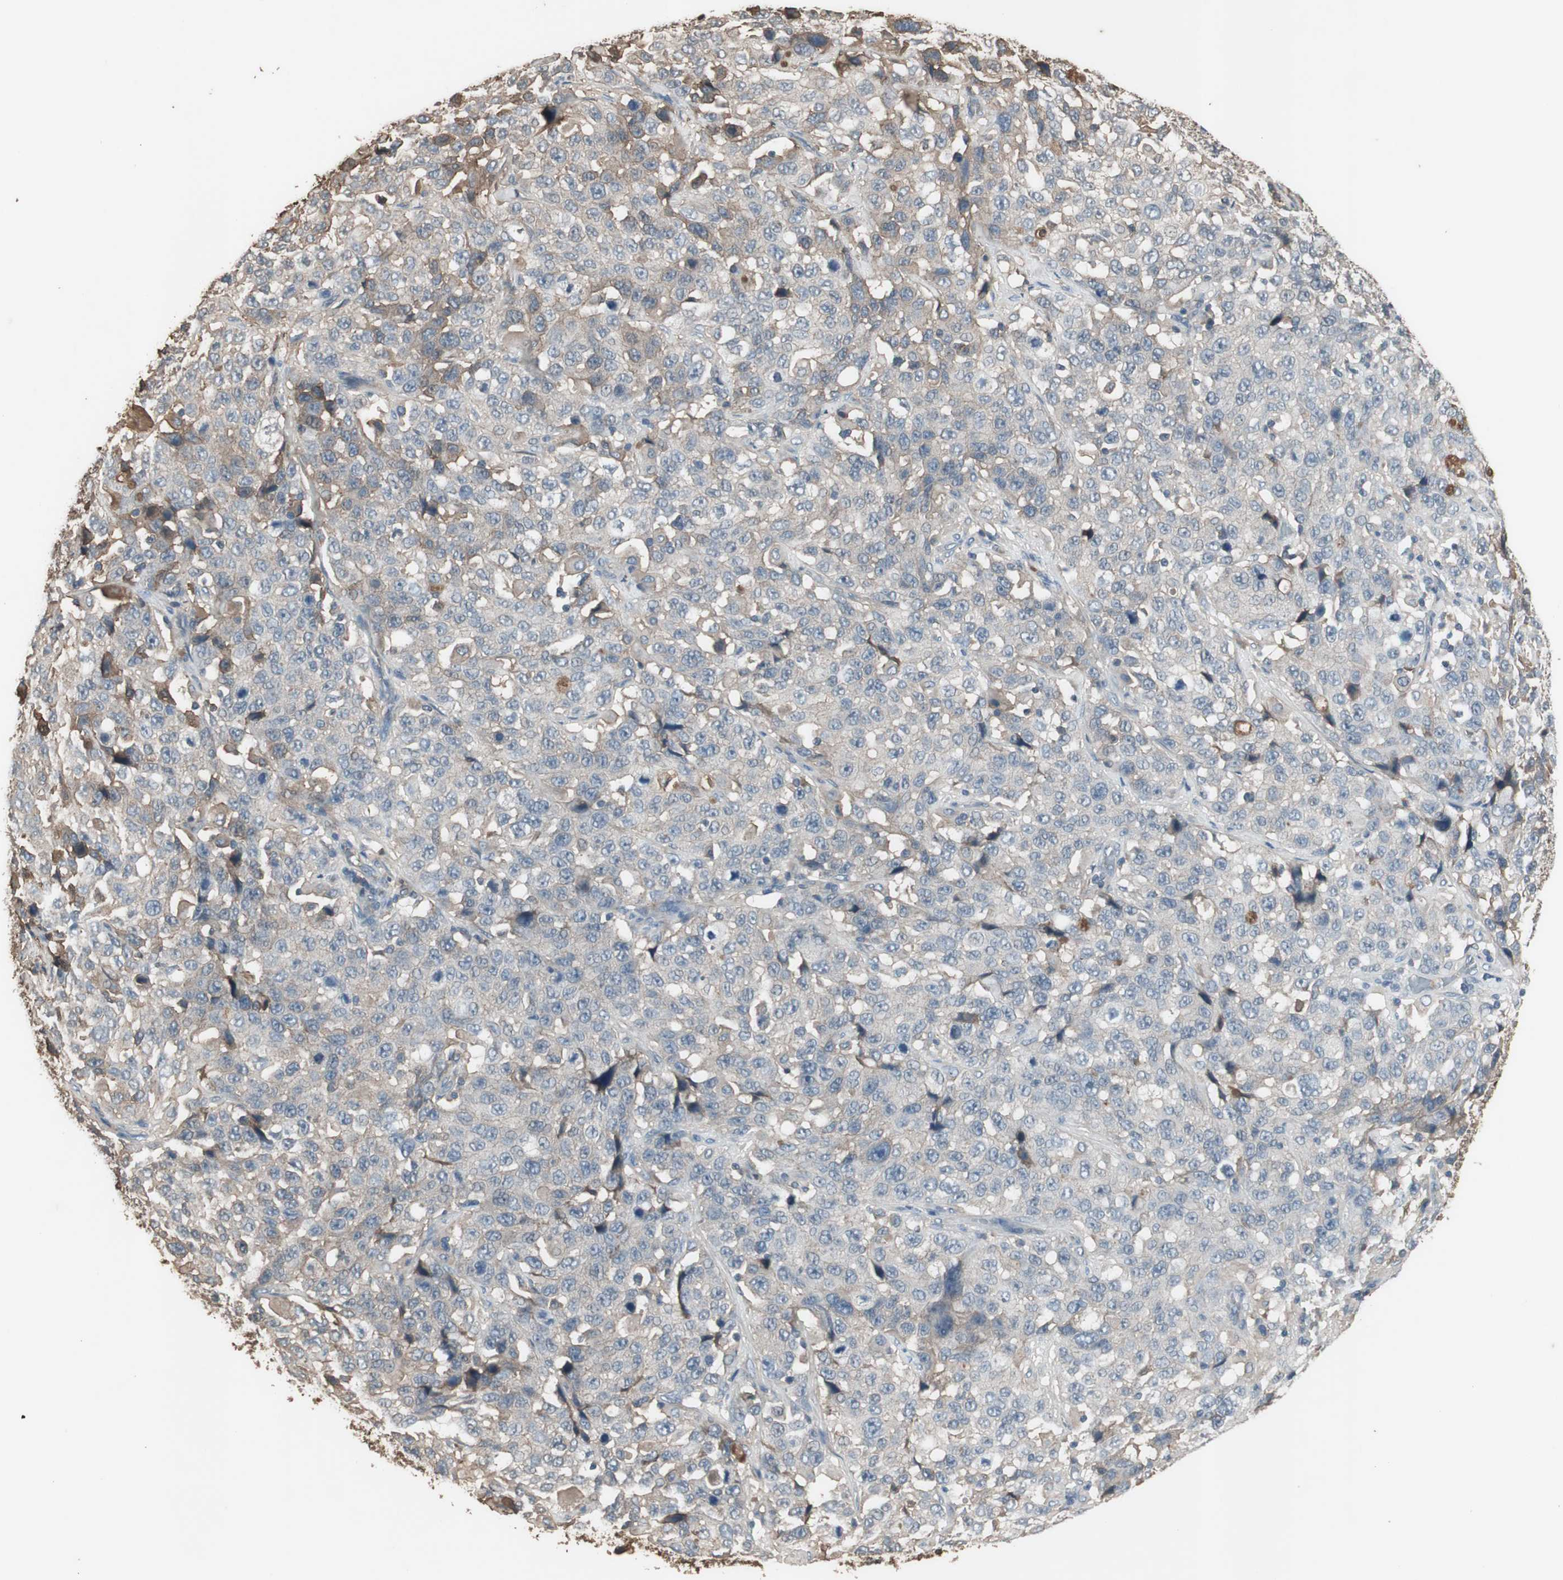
{"staining": {"intensity": "negative", "quantity": "none", "location": "none"}, "tissue": "stomach cancer", "cell_type": "Tumor cells", "image_type": "cancer", "snomed": [{"axis": "morphology", "description": "Normal tissue, NOS"}, {"axis": "morphology", "description": "Adenocarcinoma, NOS"}, {"axis": "topography", "description": "Stomach"}], "caption": "This is a image of immunohistochemistry (IHC) staining of stomach adenocarcinoma, which shows no staining in tumor cells.", "gene": "MMP14", "patient": {"sex": "male", "age": 48}}